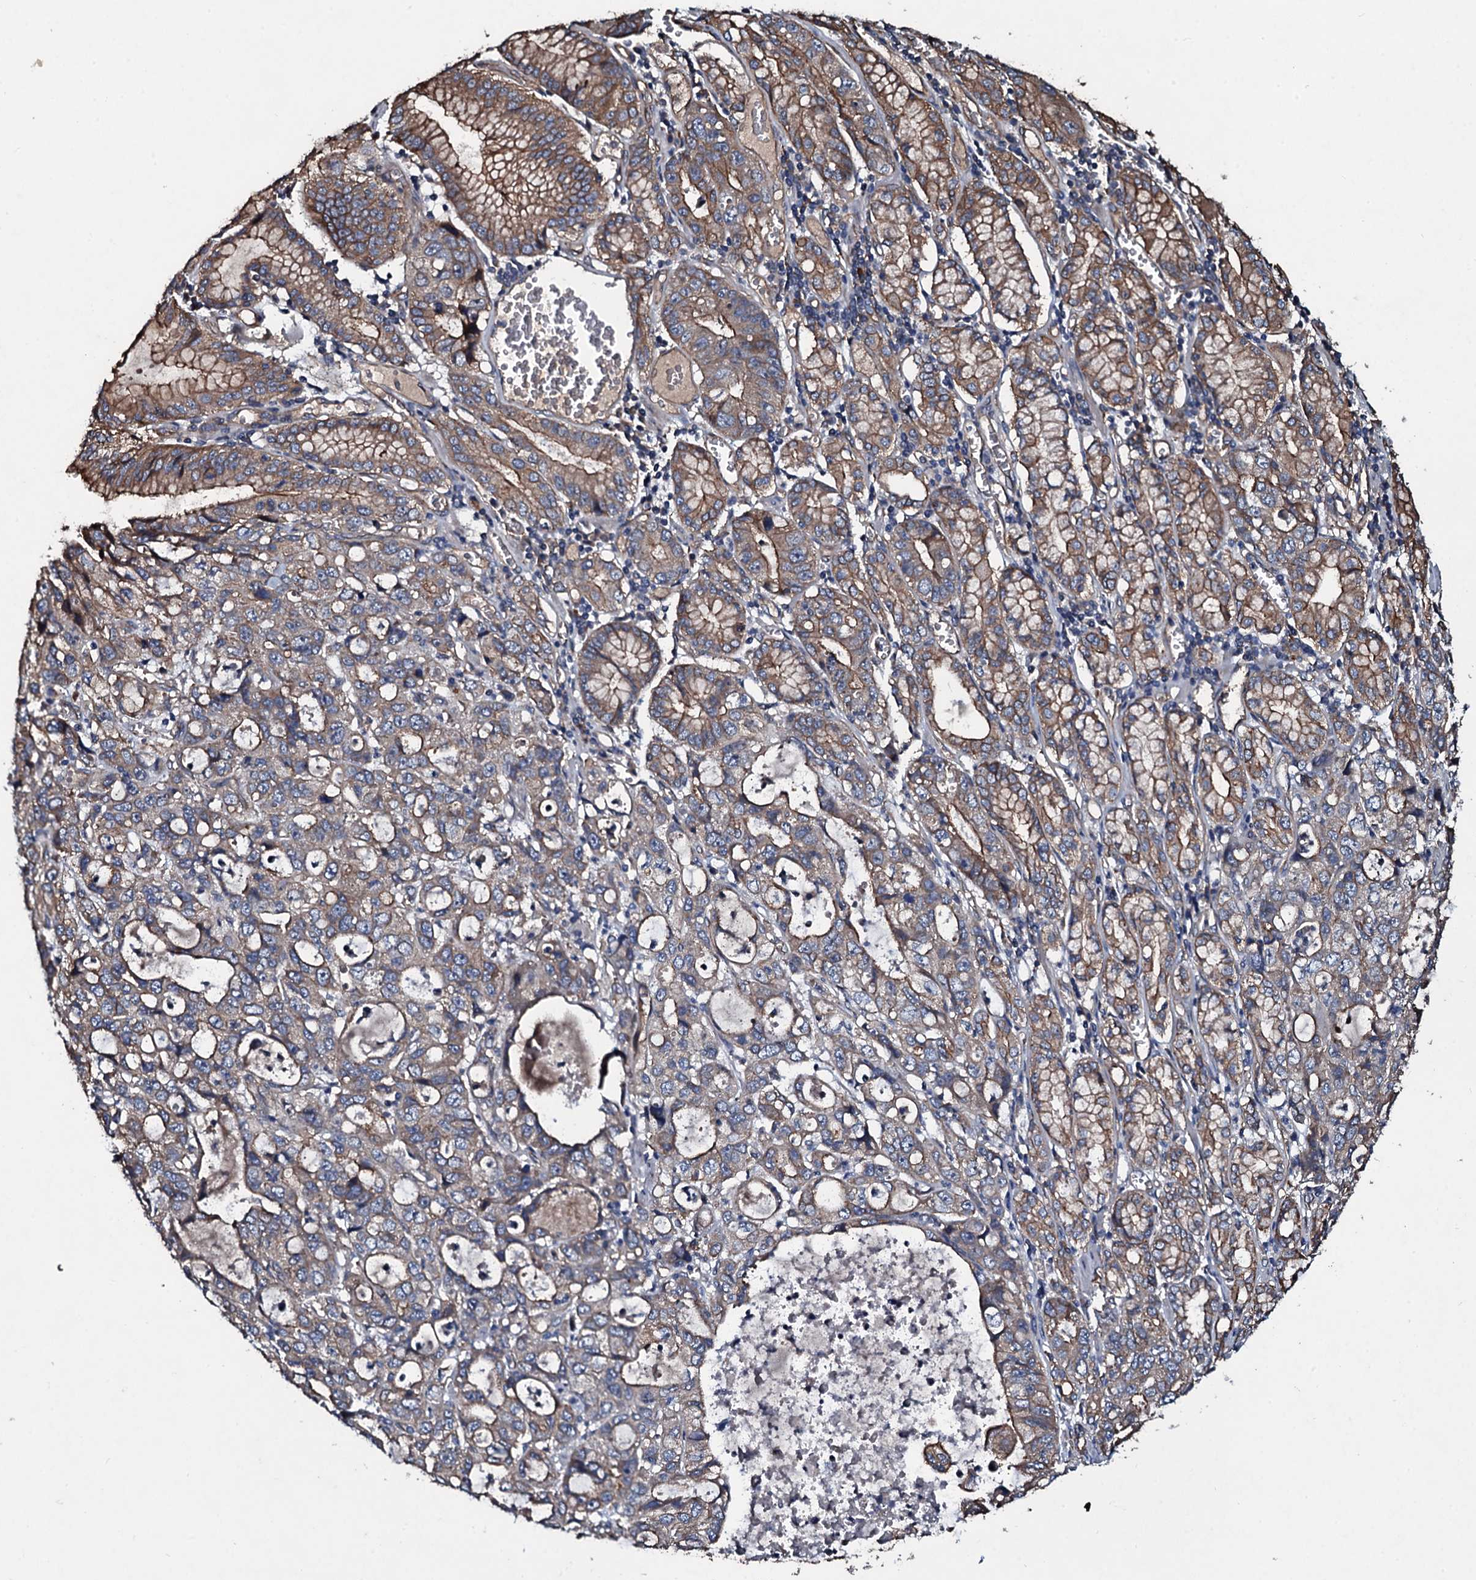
{"staining": {"intensity": "moderate", "quantity": "25%-75%", "location": "cytoplasmic/membranous"}, "tissue": "stomach cancer", "cell_type": "Tumor cells", "image_type": "cancer", "snomed": [{"axis": "morphology", "description": "Adenocarcinoma, NOS"}, {"axis": "topography", "description": "Stomach, upper"}], "caption": "High-power microscopy captured an immunohistochemistry (IHC) micrograph of stomach adenocarcinoma, revealing moderate cytoplasmic/membranous staining in approximately 25%-75% of tumor cells.", "gene": "DMAC2", "patient": {"sex": "female", "age": 52}}